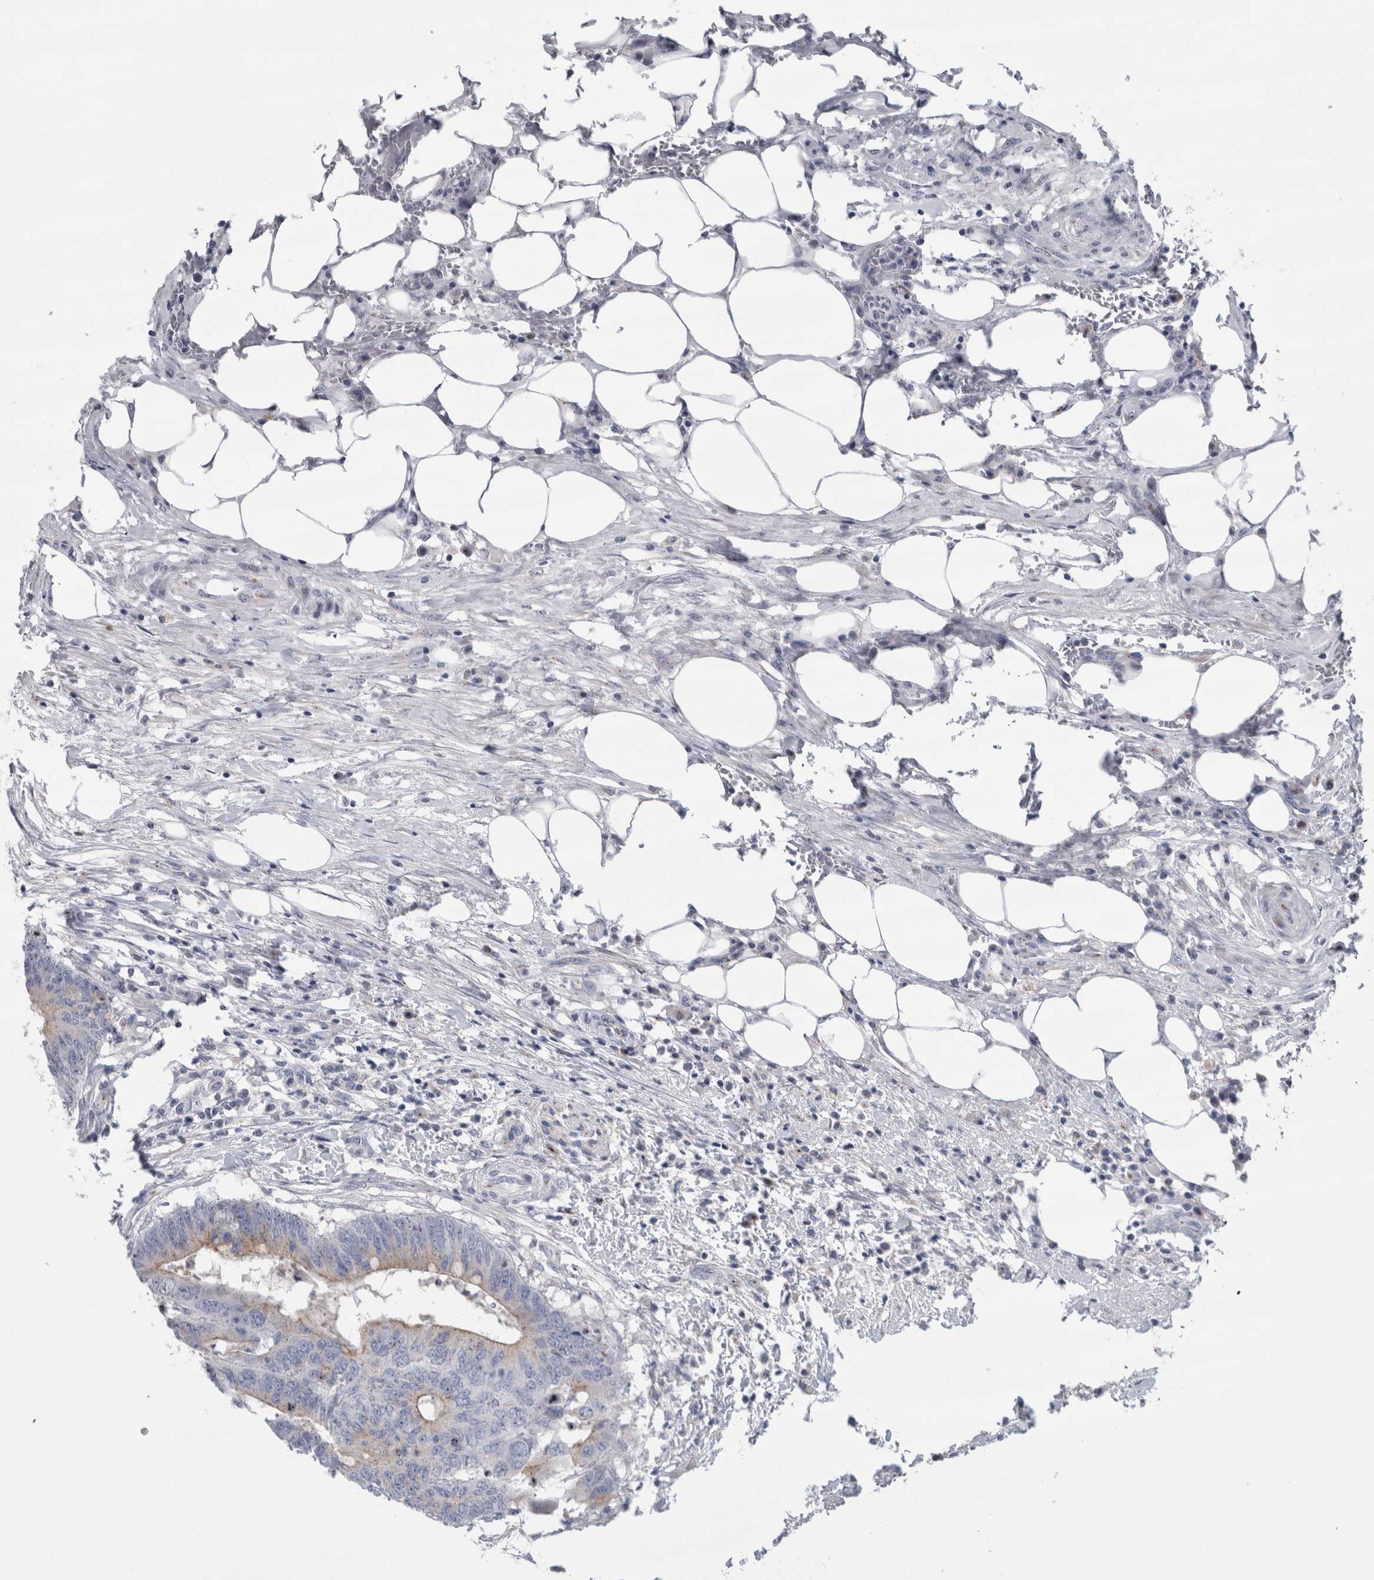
{"staining": {"intensity": "weak", "quantity": "25%-75%", "location": "cytoplasmic/membranous"}, "tissue": "colorectal cancer", "cell_type": "Tumor cells", "image_type": "cancer", "snomed": [{"axis": "morphology", "description": "Adenocarcinoma, NOS"}, {"axis": "topography", "description": "Colon"}], "caption": "Human colorectal cancer (adenocarcinoma) stained with a brown dye displays weak cytoplasmic/membranous positive staining in about 25%-75% of tumor cells.", "gene": "AKAP9", "patient": {"sex": "male", "age": 56}}